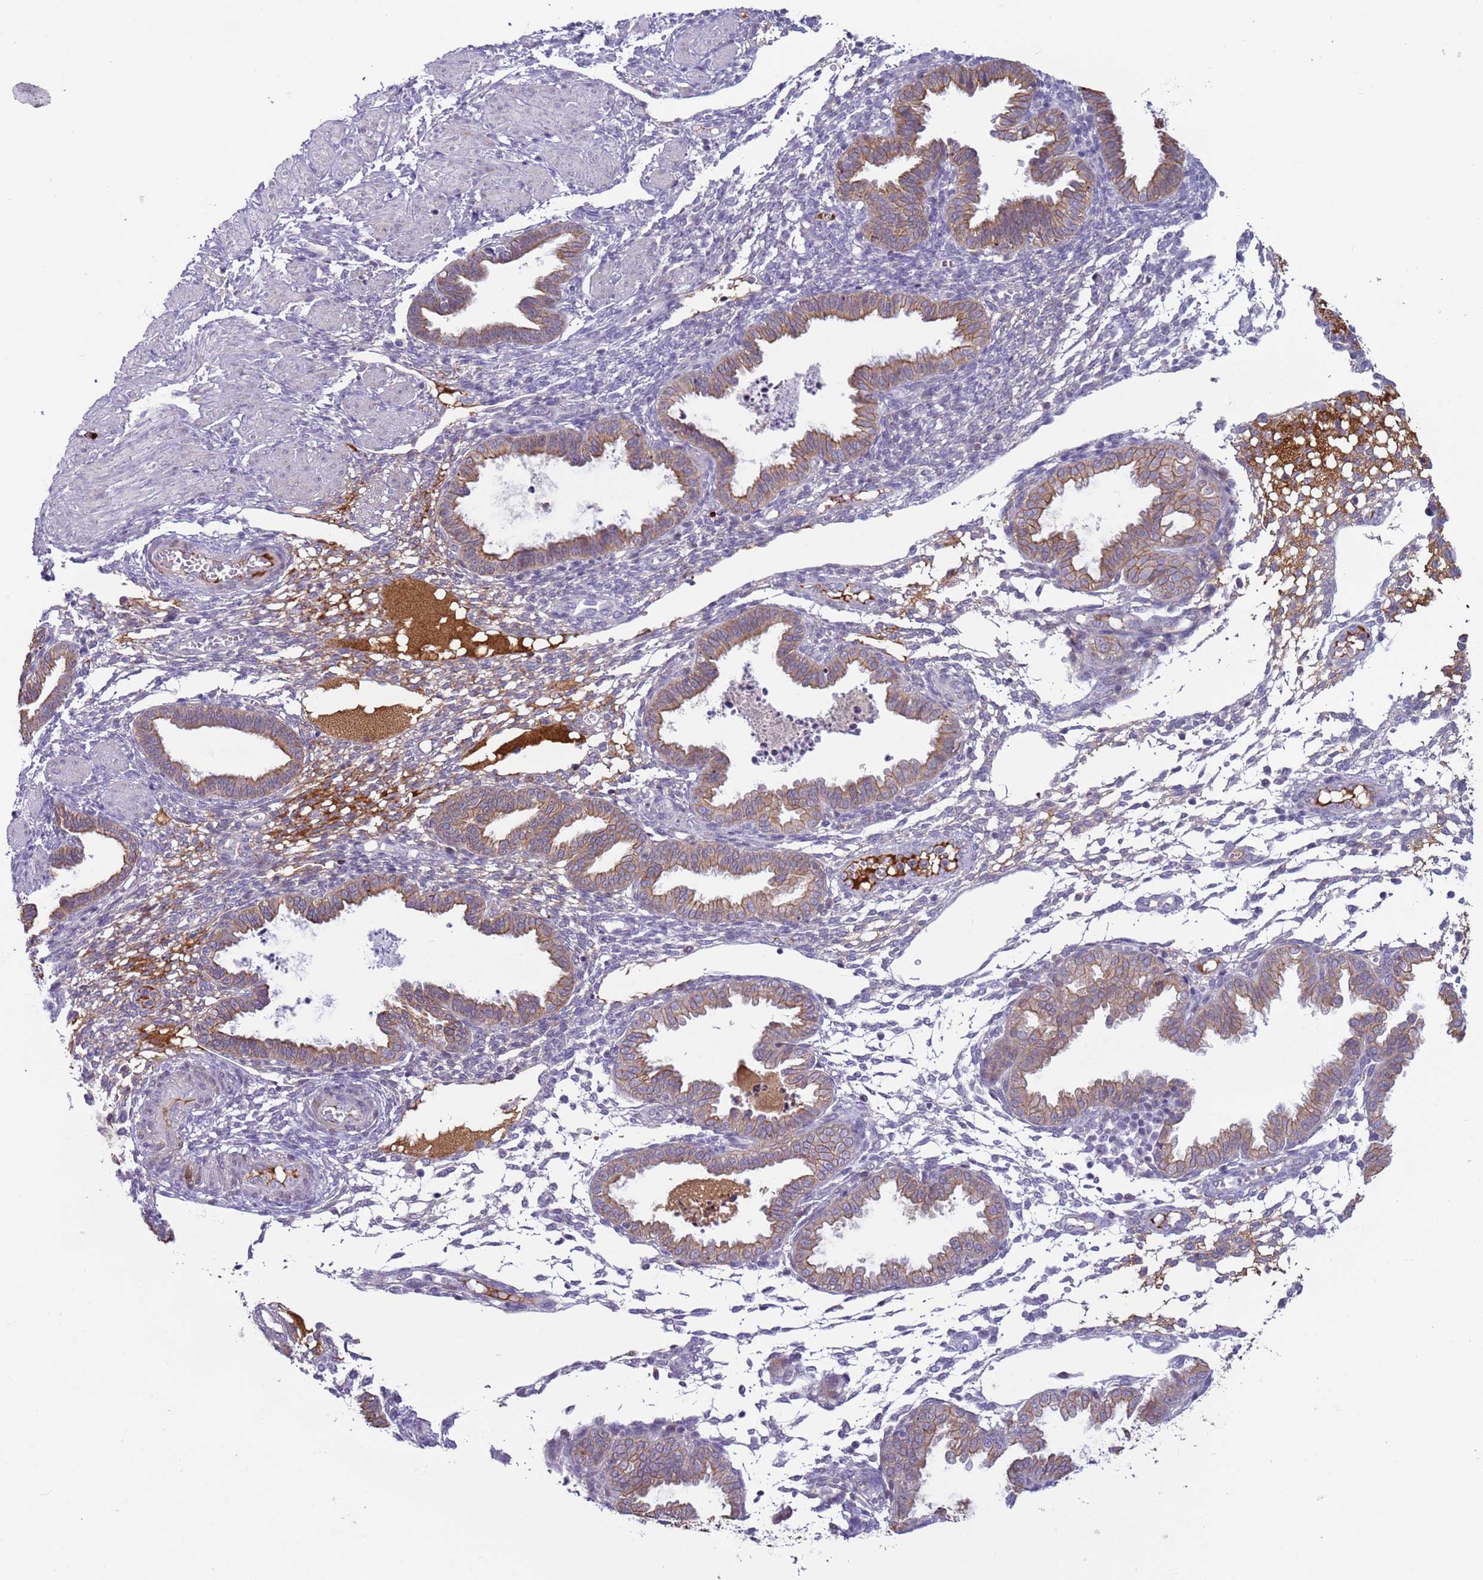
{"staining": {"intensity": "negative", "quantity": "none", "location": "none"}, "tissue": "endometrium", "cell_type": "Cells in endometrial stroma", "image_type": "normal", "snomed": [{"axis": "morphology", "description": "Normal tissue, NOS"}, {"axis": "topography", "description": "Endometrium"}], "caption": "Human endometrium stained for a protein using immunohistochemistry reveals no positivity in cells in endometrial stroma.", "gene": "NPAP1", "patient": {"sex": "female", "age": 33}}